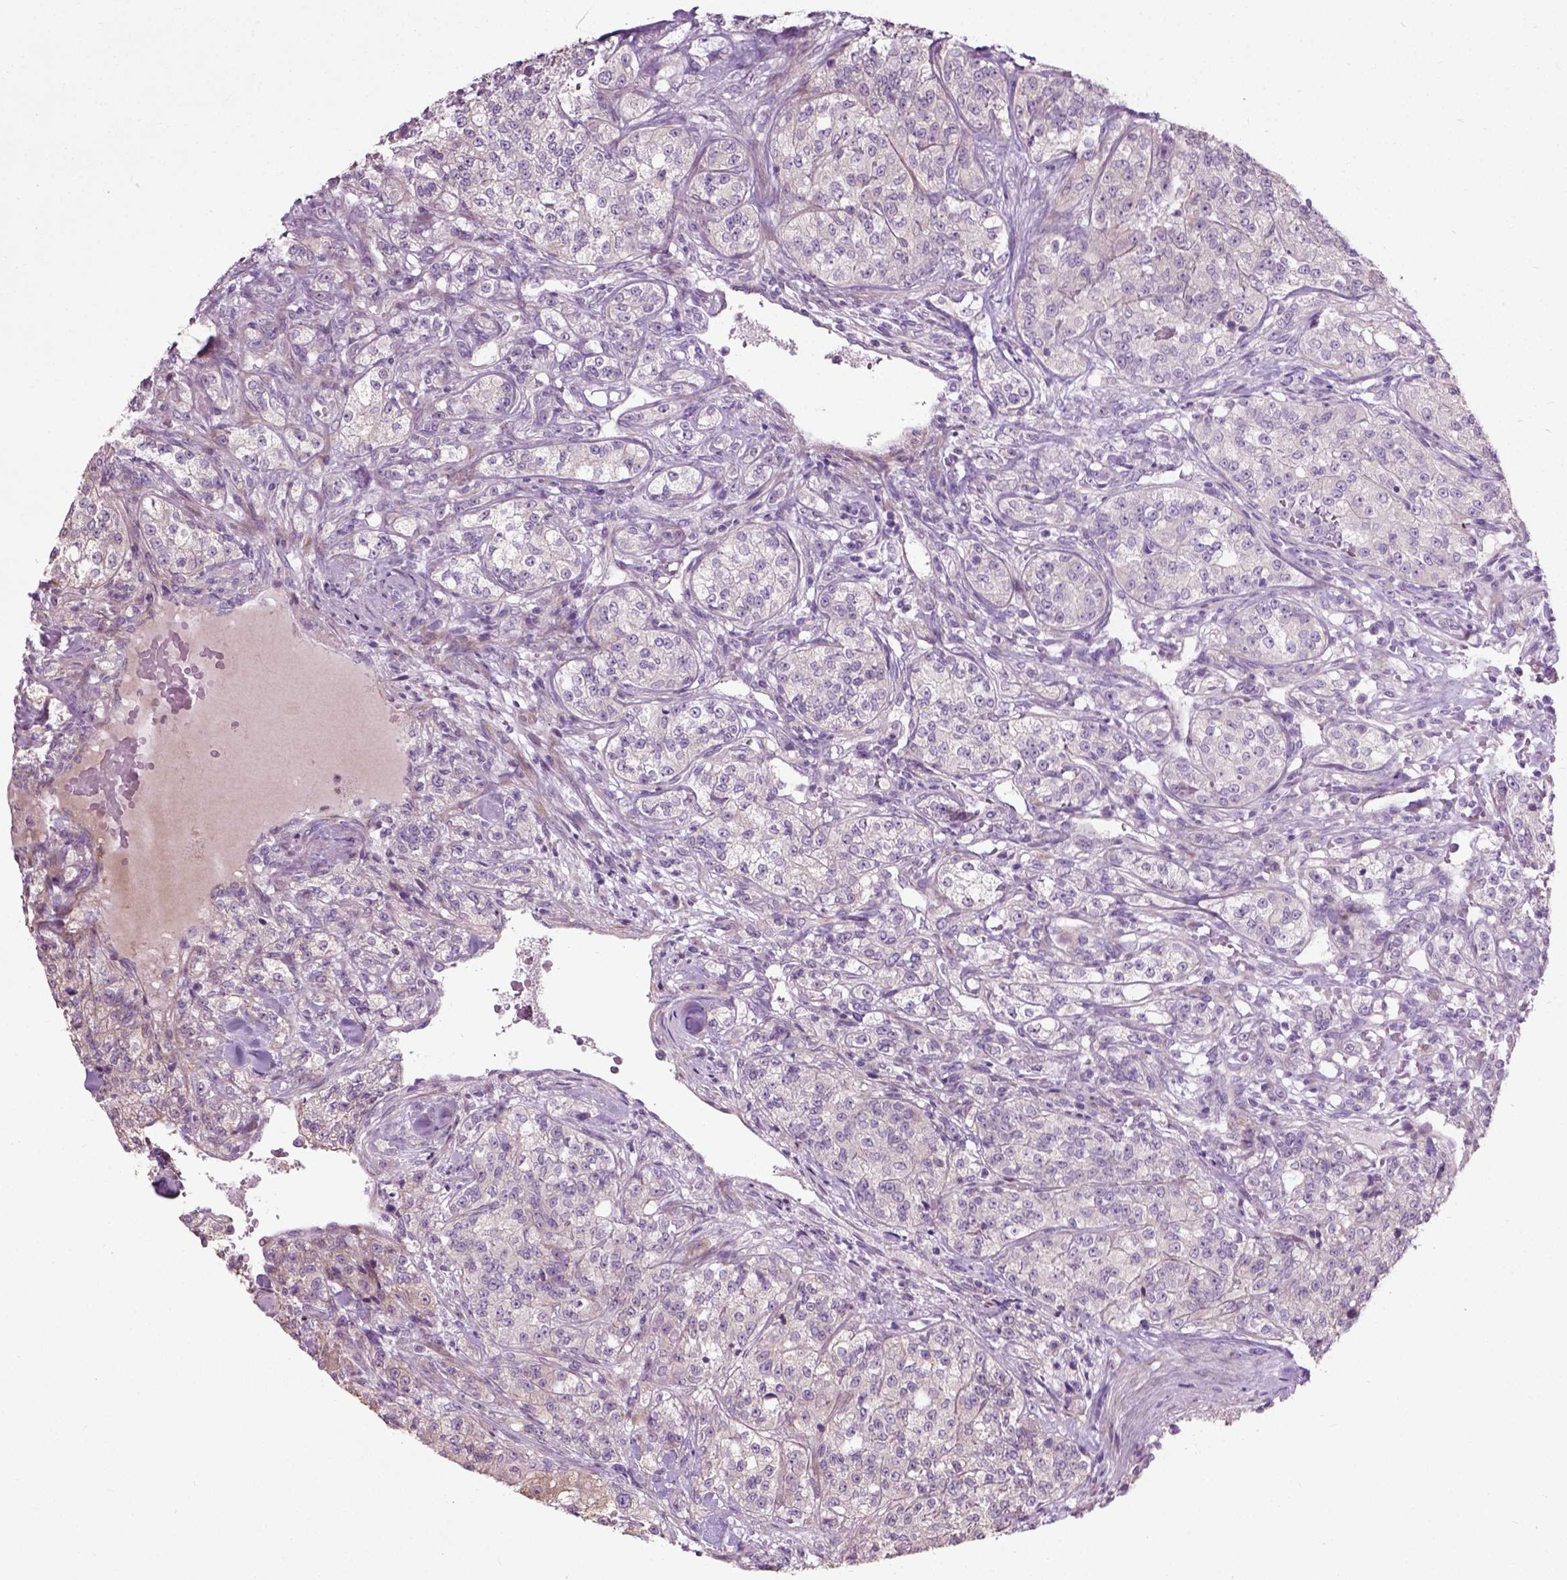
{"staining": {"intensity": "weak", "quantity": ">75%", "location": "cytoplasmic/membranous"}, "tissue": "renal cancer", "cell_type": "Tumor cells", "image_type": "cancer", "snomed": [{"axis": "morphology", "description": "Adenocarcinoma, NOS"}, {"axis": "topography", "description": "Kidney"}], "caption": "Immunohistochemical staining of human adenocarcinoma (renal) demonstrates low levels of weak cytoplasmic/membranous staining in about >75% of tumor cells. The staining was performed using DAB (3,3'-diaminobenzidine), with brown indicating positive protein expression. Nuclei are stained blue with hematoxylin.", "gene": "PKP3", "patient": {"sex": "female", "age": 63}}